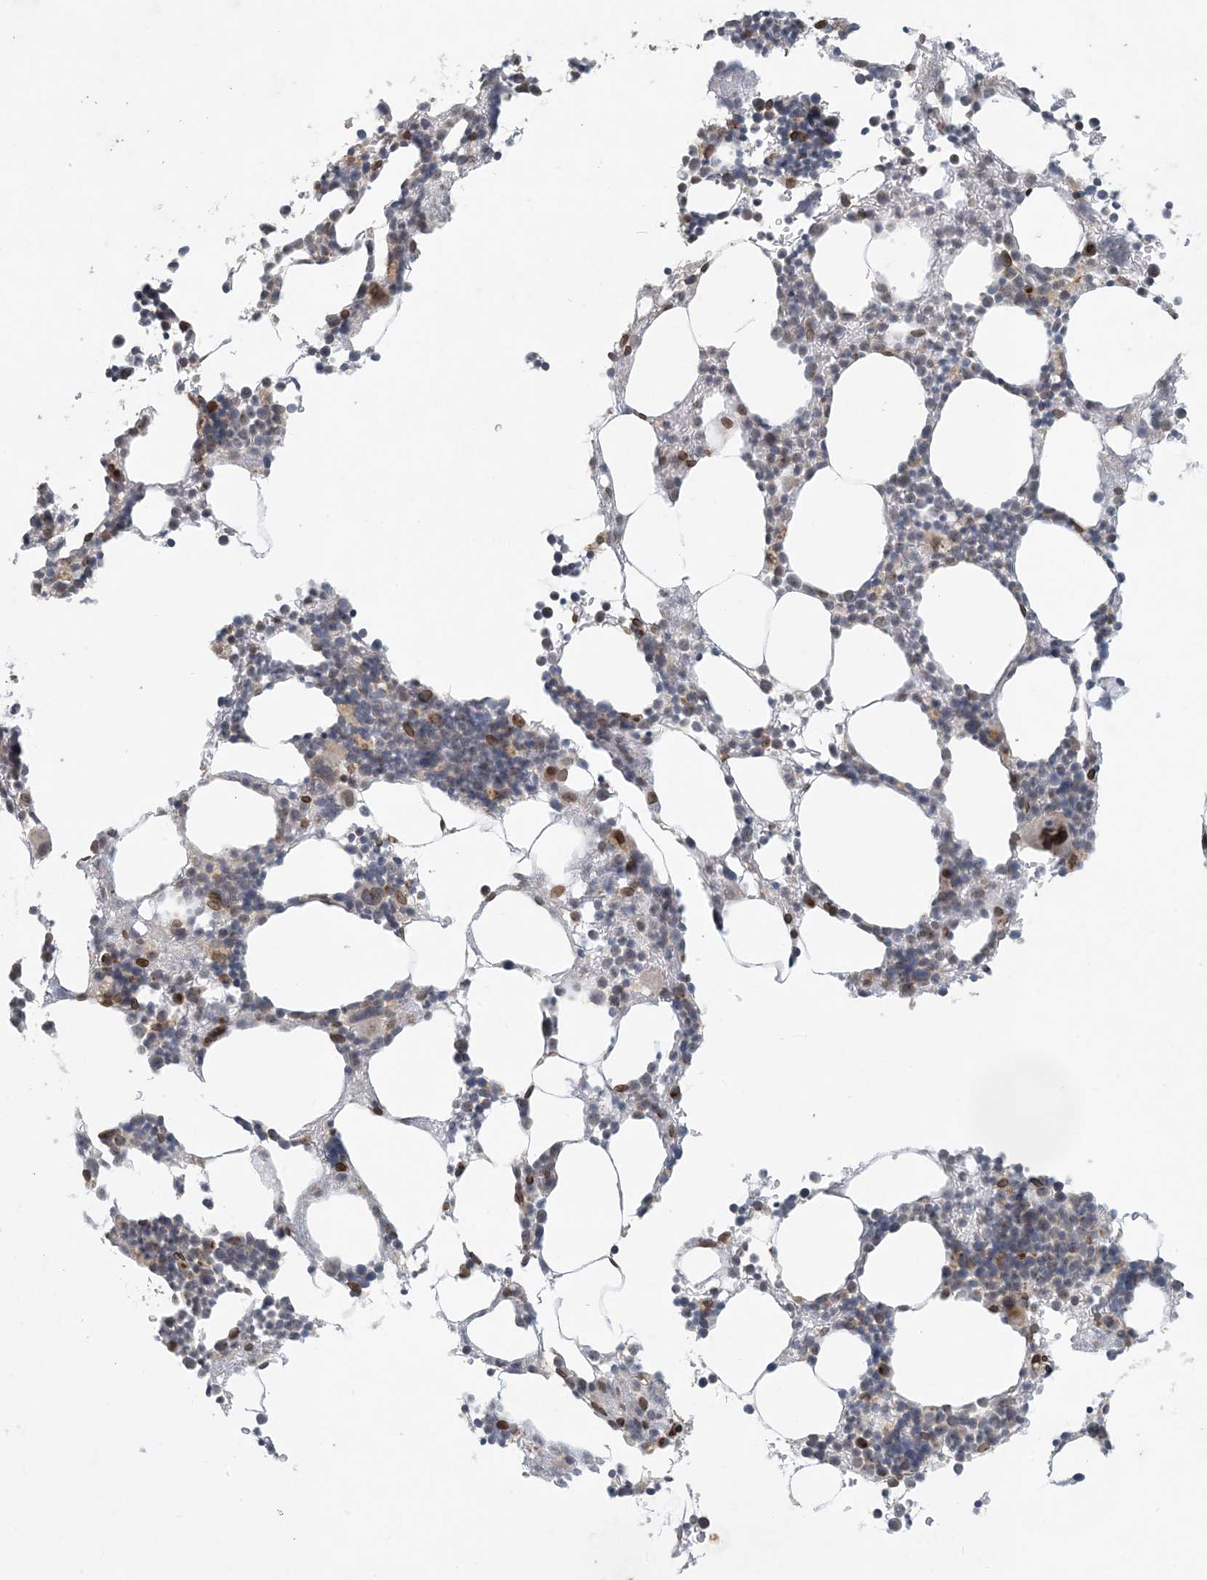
{"staining": {"intensity": "moderate", "quantity": "25%-75%", "location": "nuclear"}, "tissue": "bone marrow", "cell_type": "Hematopoietic cells", "image_type": "normal", "snomed": [{"axis": "morphology", "description": "Normal tissue, NOS"}, {"axis": "topography", "description": "Bone marrow"}], "caption": "Protein expression analysis of normal bone marrow displays moderate nuclear positivity in about 25%-75% of hematopoietic cells. (IHC, brightfield microscopy, high magnification).", "gene": "SLC35A2", "patient": {"sex": "male"}}